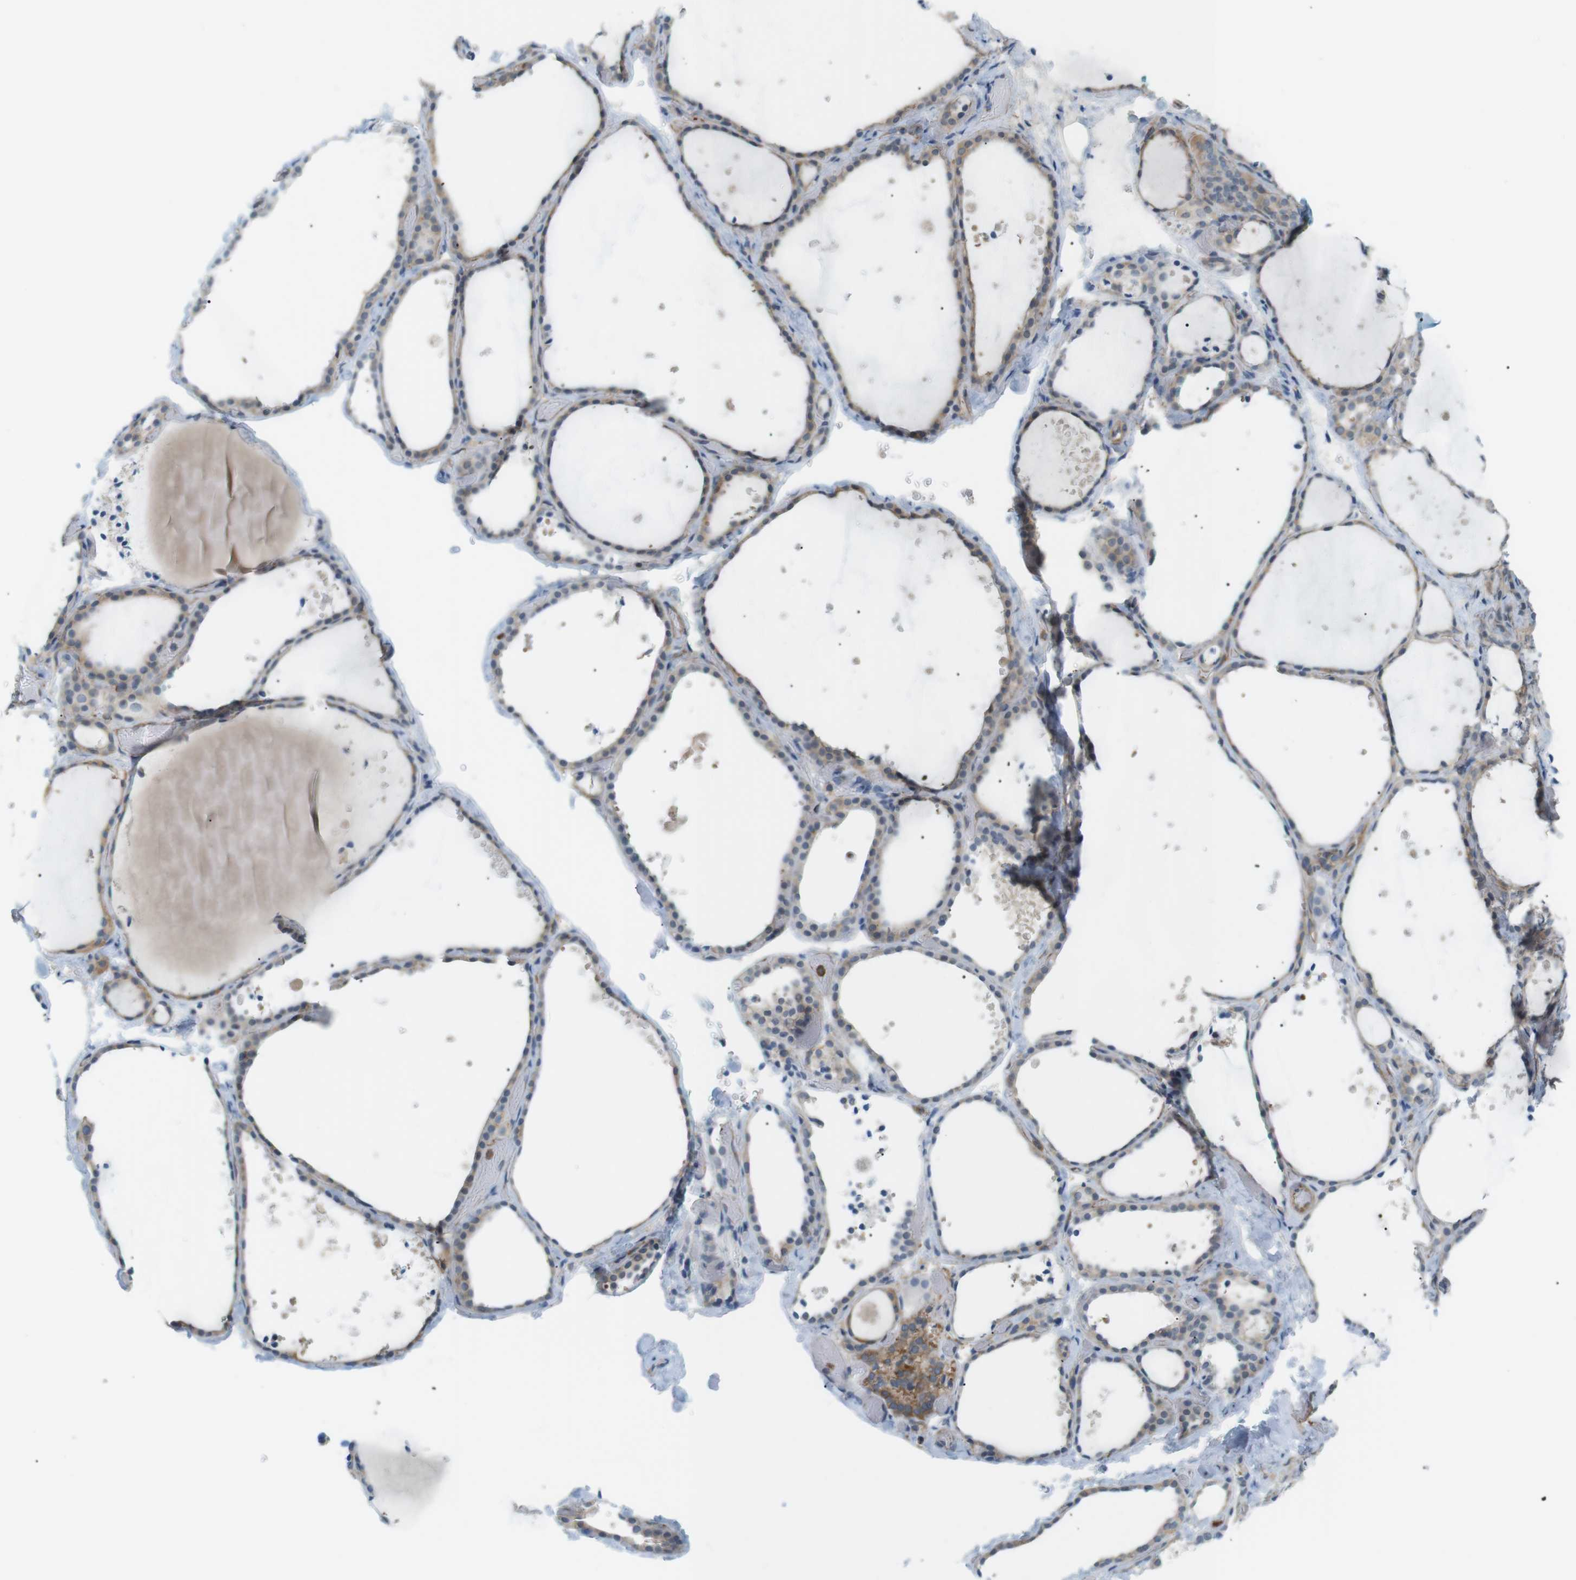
{"staining": {"intensity": "weak", "quantity": "25%-75%", "location": "cytoplasmic/membranous"}, "tissue": "thyroid gland", "cell_type": "Glandular cells", "image_type": "normal", "snomed": [{"axis": "morphology", "description": "Normal tissue, NOS"}, {"axis": "topography", "description": "Thyroid gland"}], "caption": "Immunohistochemical staining of normal thyroid gland displays low levels of weak cytoplasmic/membranous expression in approximately 25%-75% of glandular cells.", "gene": "PEPD", "patient": {"sex": "female", "age": 44}}